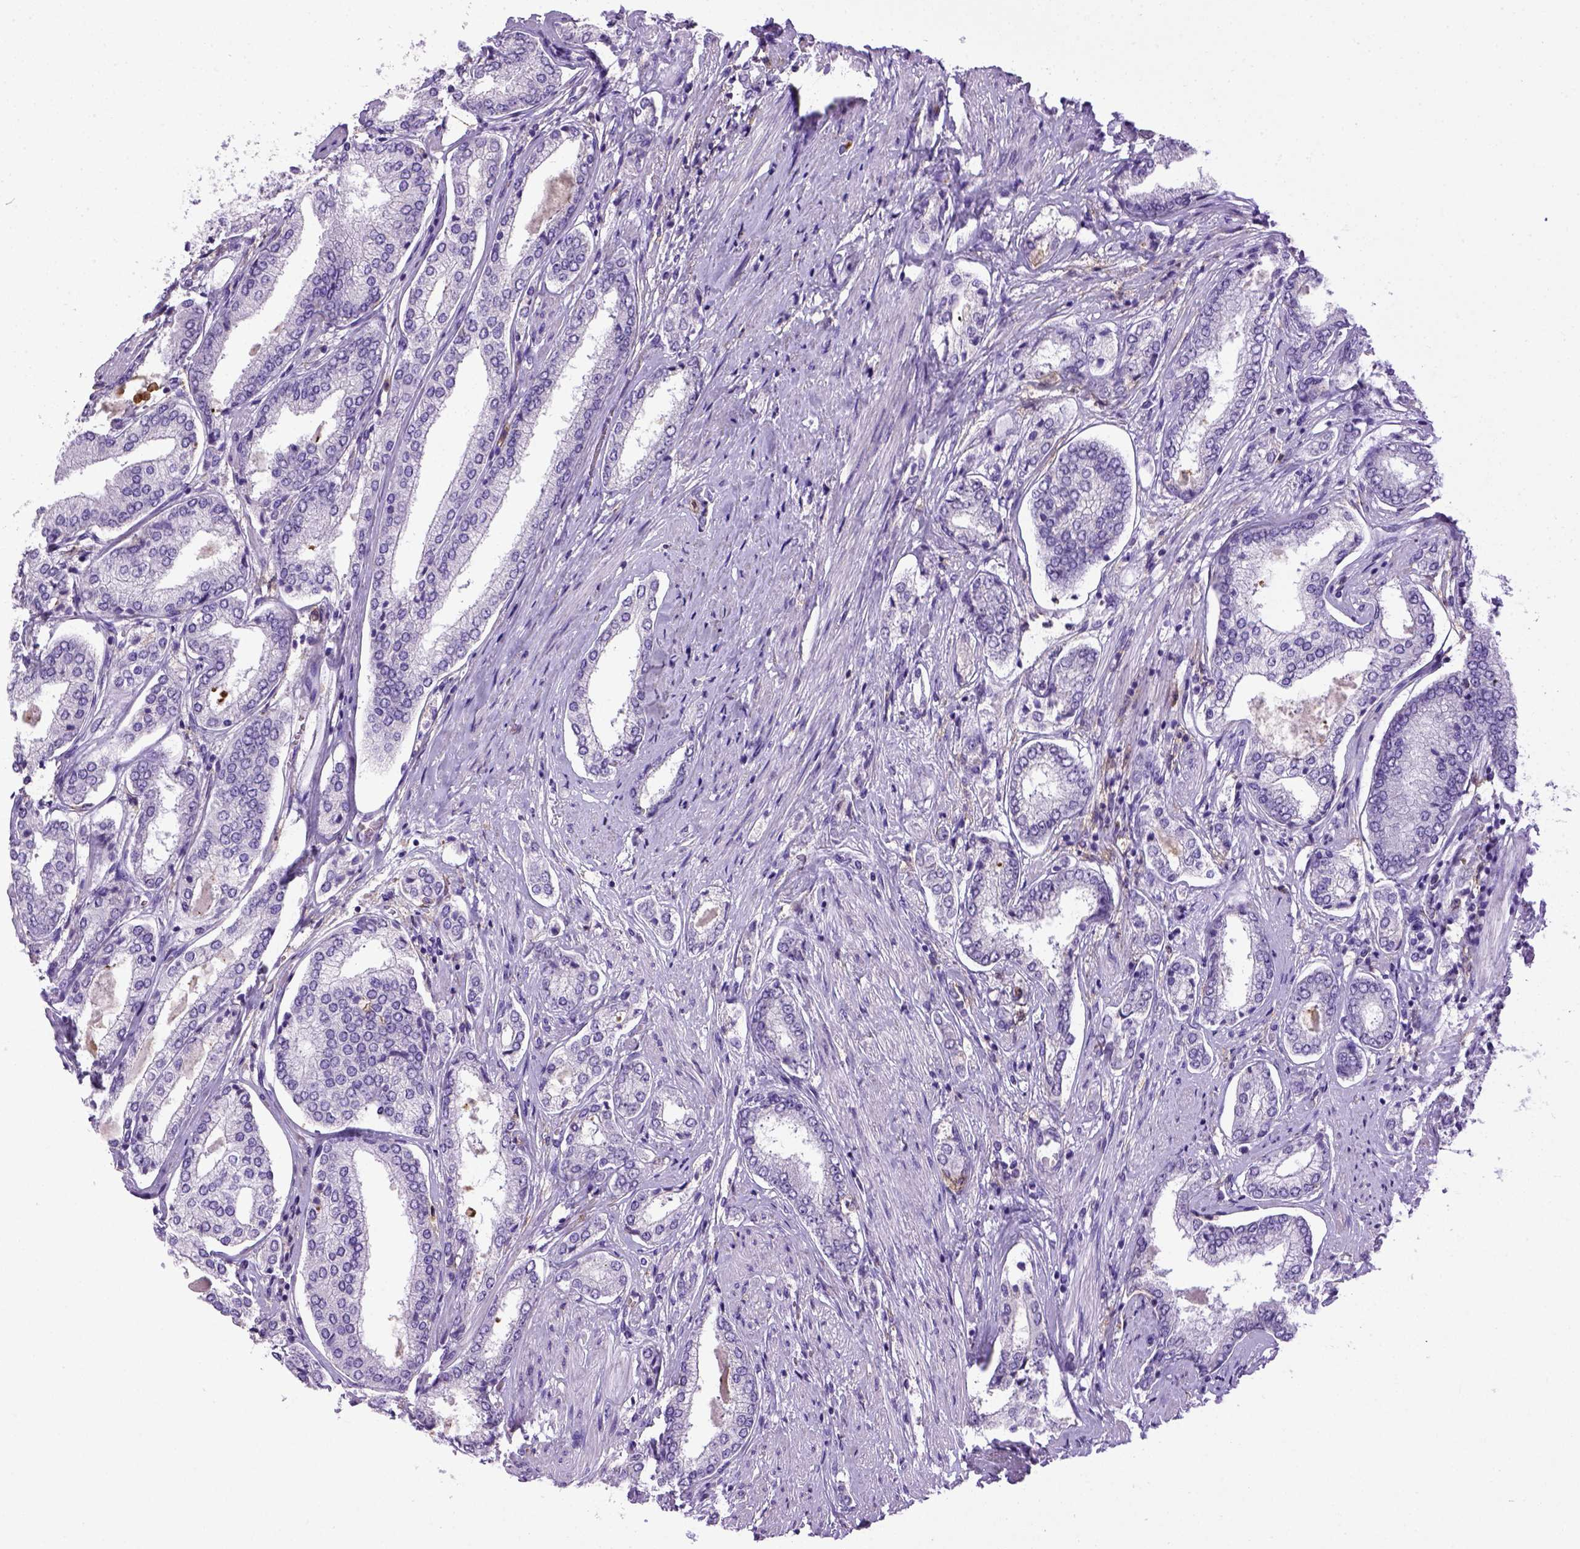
{"staining": {"intensity": "negative", "quantity": "none", "location": "none"}, "tissue": "prostate cancer", "cell_type": "Tumor cells", "image_type": "cancer", "snomed": [{"axis": "morphology", "description": "Adenocarcinoma, NOS"}, {"axis": "topography", "description": "Prostate"}], "caption": "Protein analysis of adenocarcinoma (prostate) demonstrates no significant staining in tumor cells.", "gene": "ITGAX", "patient": {"sex": "male", "age": 63}}